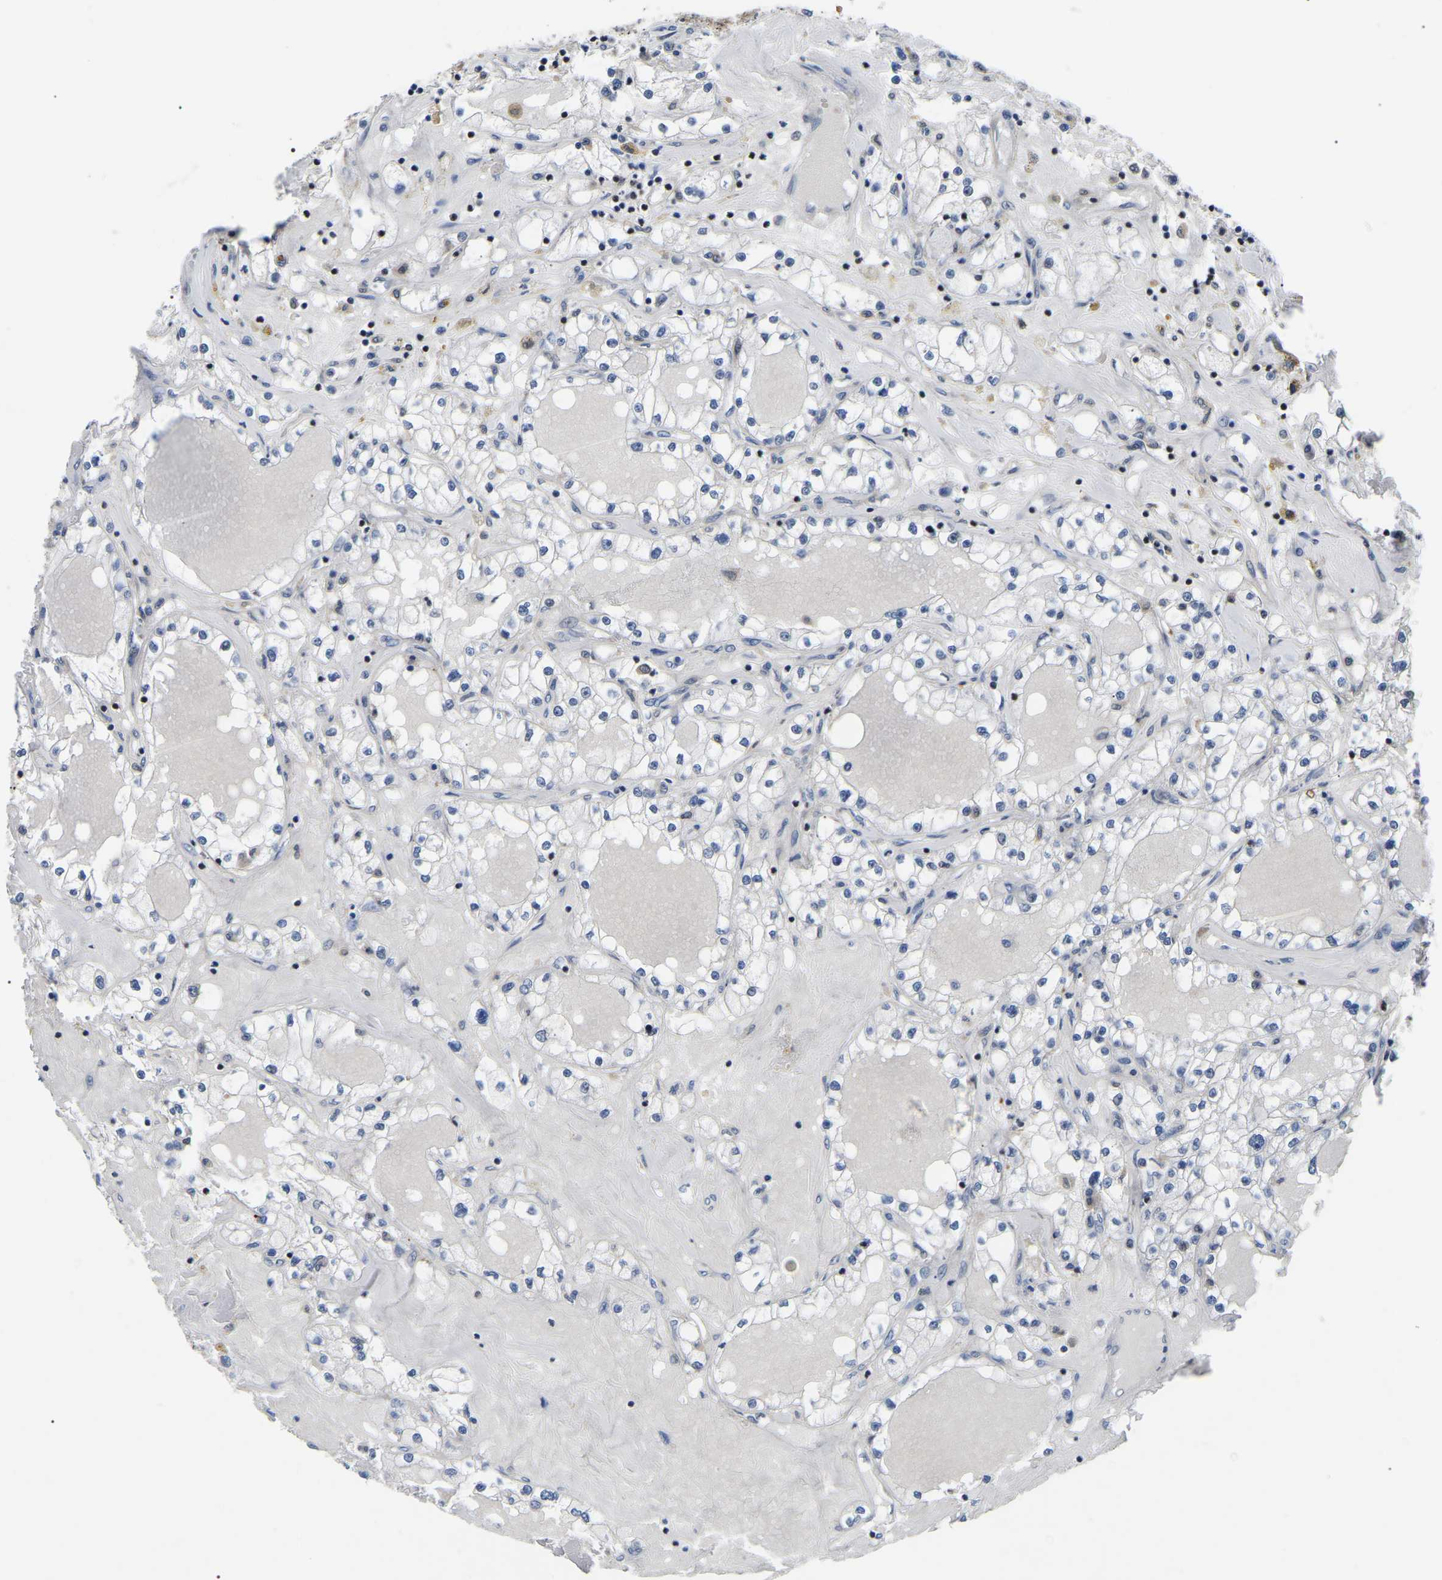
{"staining": {"intensity": "negative", "quantity": "none", "location": "none"}, "tissue": "renal cancer", "cell_type": "Tumor cells", "image_type": "cancer", "snomed": [{"axis": "morphology", "description": "Adenocarcinoma, NOS"}, {"axis": "topography", "description": "Kidney"}], "caption": "Tumor cells are negative for protein expression in human renal cancer (adenocarcinoma). (DAB immunohistochemistry (IHC) visualized using brightfield microscopy, high magnification).", "gene": "RRP1B", "patient": {"sex": "male", "age": 56}}